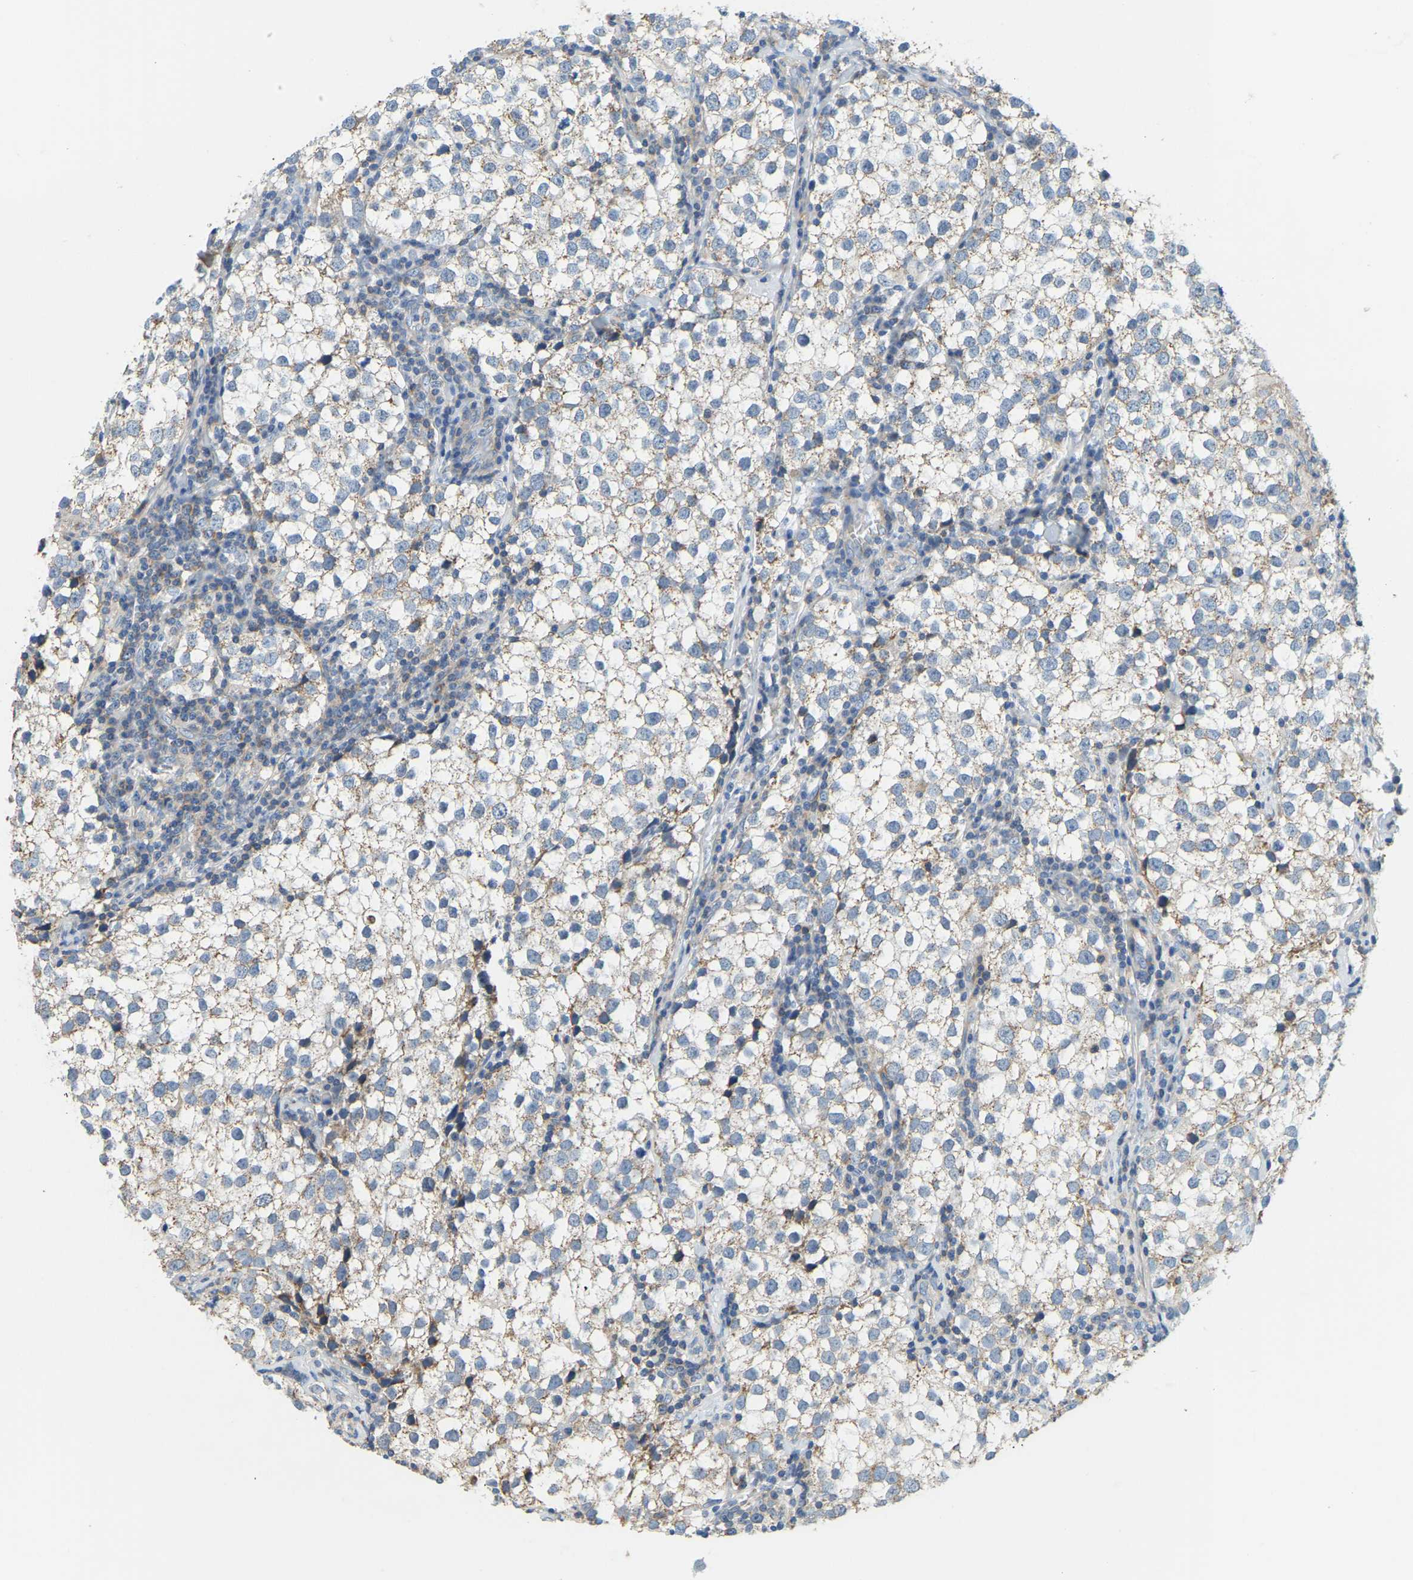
{"staining": {"intensity": "moderate", "quantity": "25%-75%", "location": "cytoplasmic/membranous"}, "tissue": "testis cancer", "cell_type": "Tumor cells", "image_type": "cancer", "snomed": [{"axis": "morphology", "description": "Seminoma, NOS"}, {"axis": "morphology", "description": "Carcinoma, Embryonal, NOS"}, {"axis": "topography", "description": "Testis"}], "caption": "Seminoma (testis) stained with DAB (3,3'-diaminobenzidine) IHC displays medium levels of moderate cytoplasmic/membranous staining in about 25%-75% of tumor cells.", "gene": "AHNAK", "patient": {"sex": "male", "age": 36}}